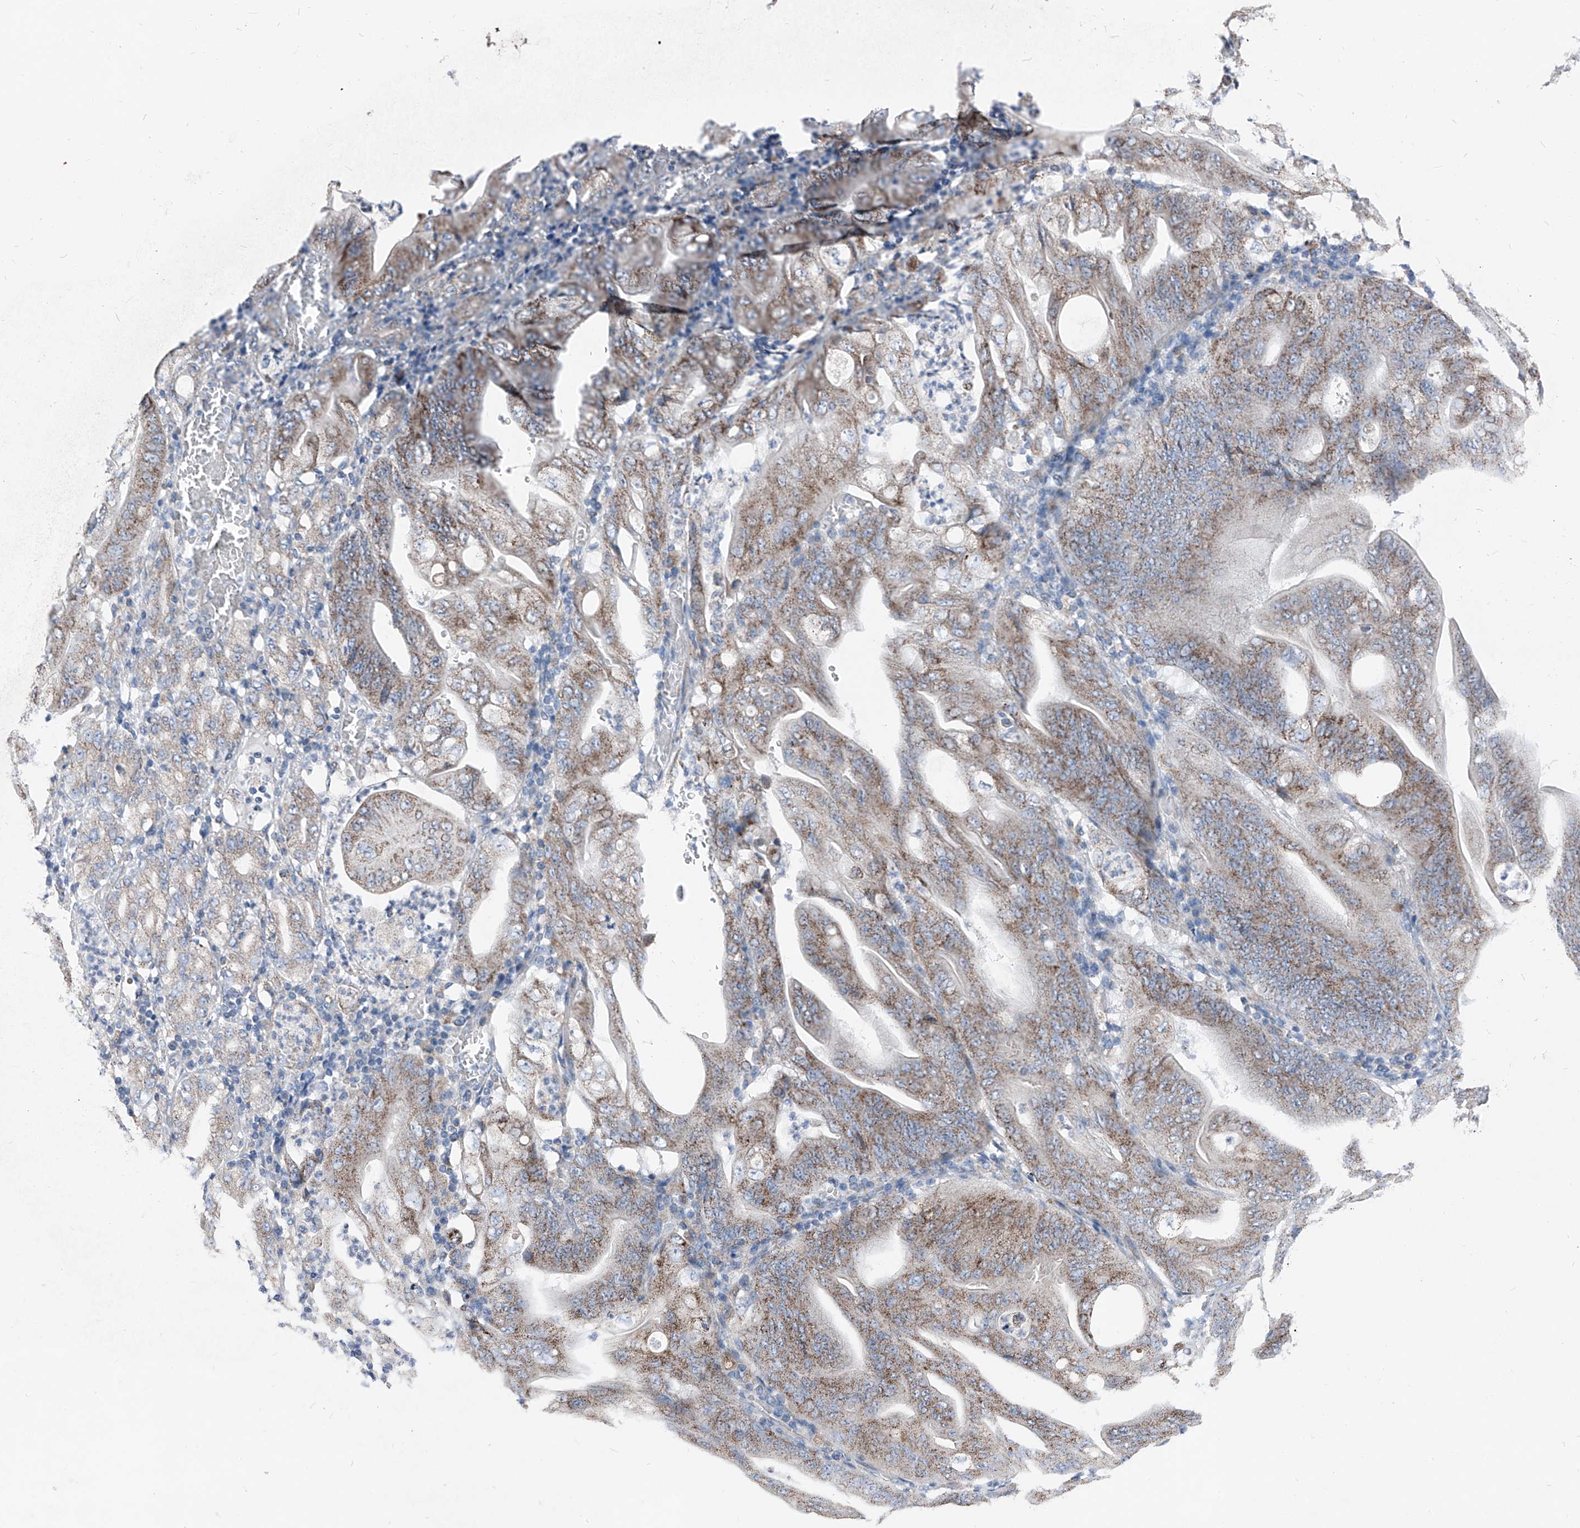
{"staining": {"intensity": "moderate", "quantity": ">75%", "location": "cytoplasmic/membranous"}, "tissue": "stomach cancer", "cell_type": "Tumor cells", "image_type": "cancer", "snomed": [{"axis": "morphology", "description": "Adenocarcinoma, NOS"}, {"axis": "topography", "description": "Stomach"}], "caption": "An immunohistochemistry (IHC) micrograph of neoplastic tissue is shown. Protein staining in brown labels moderate cytoplasmic/membranous positivity in adenocarcinoma (stomach) within tumor cells.", "gene": "AGPS", "patient": {"sex": "female", "age": 73}}